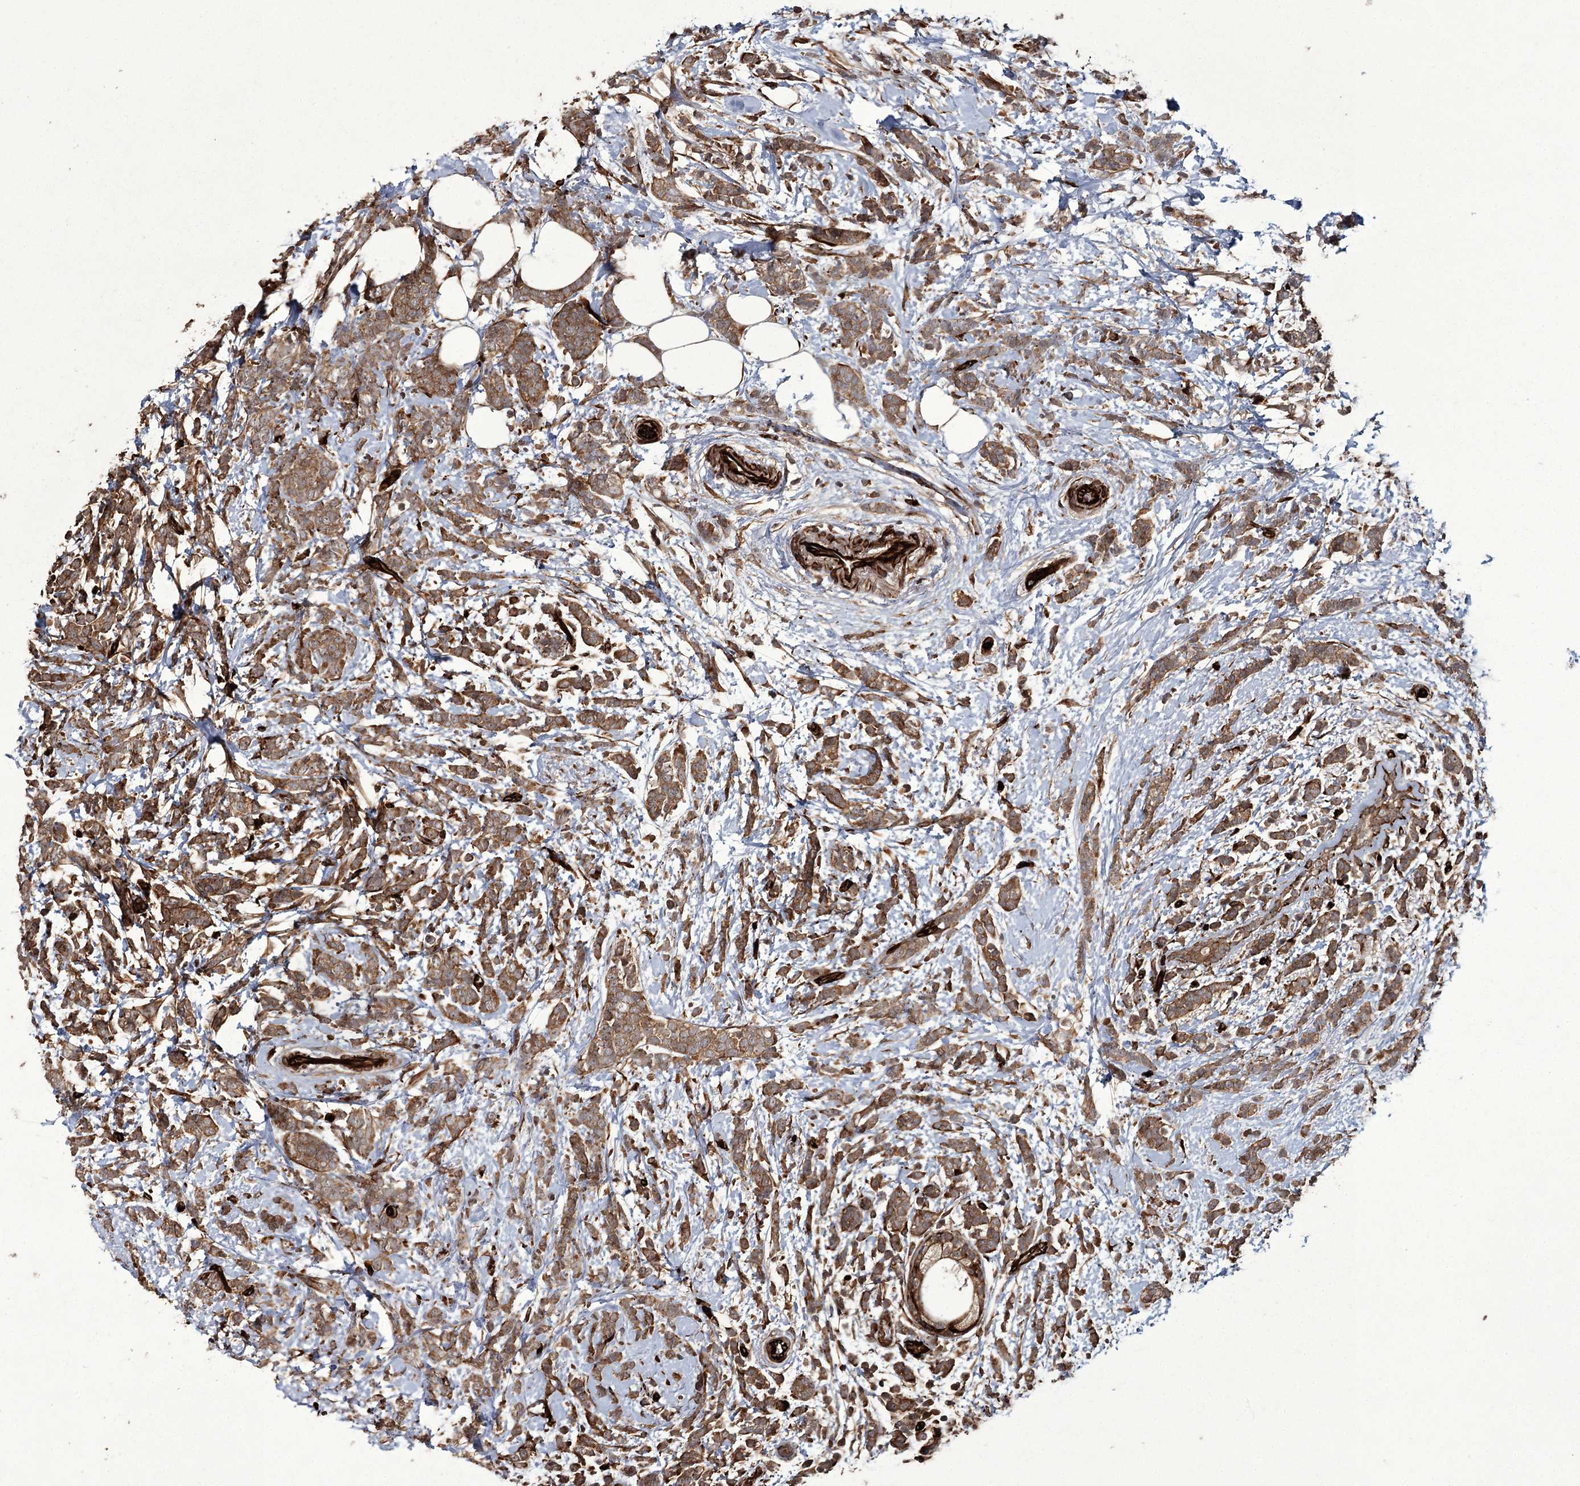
{"staining": {"intensity": "moderate", "quantity": ">75%", "location": "cytoplasmic/membranous"}, "tissue": "breast cancer", "cell_type": "Tumor cells", "image_type": "cancer", "snomed": [{"axis": "morphology", "description": "Lobular carcinoma"}, {"axis": "topography", "description": "Breast"}], "caption": "A photomicrograph of breast lobular carcinoma stained for a protein displays moderate cytoplasmic/membranous brown staining in tumor cells. (DAB (3,3'-diaminobenzidine) IHC with brightfield microscopy, high magnification).", "gene": "RPAP3", "patient": {"sex": "female", "age": 58}}